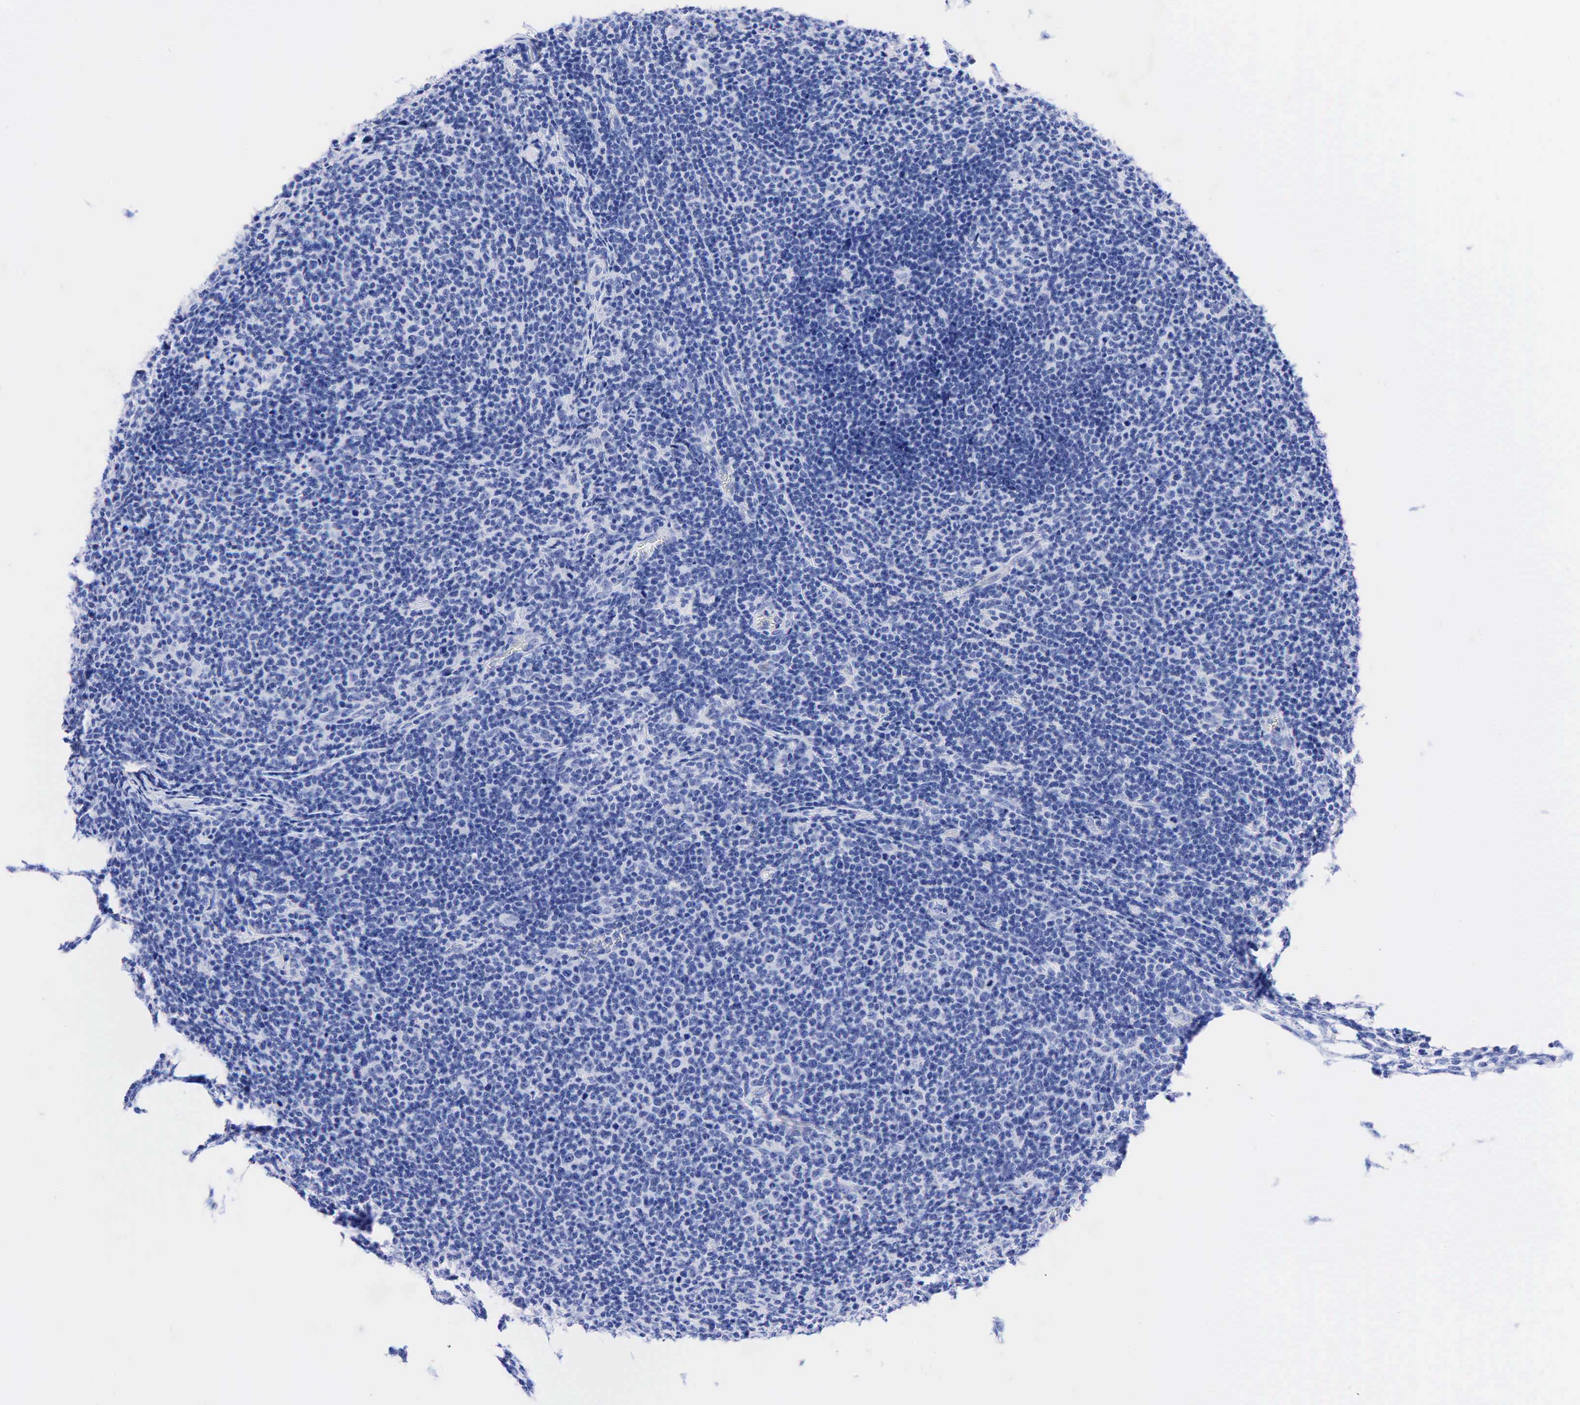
{"staining": {"intensity": "negative", "quantity": "none", "location": "none"}, "tissue": "lymphoma", "cell_type": "Tumor cells", "image_type": "cancer", "snomed": [{"axis": "morphology", "description": "Malignant lymphoma, non-Hodgkin's type, Low grade"}, {"axis": "topography", "description": "Lymph node"}], "caption": "This is a histopathology image of IHC staining of lymphoma, which shows no positivity in tumor cells.", "gene": "KRT18", "patient": {"sex": "male", "age": 74}}